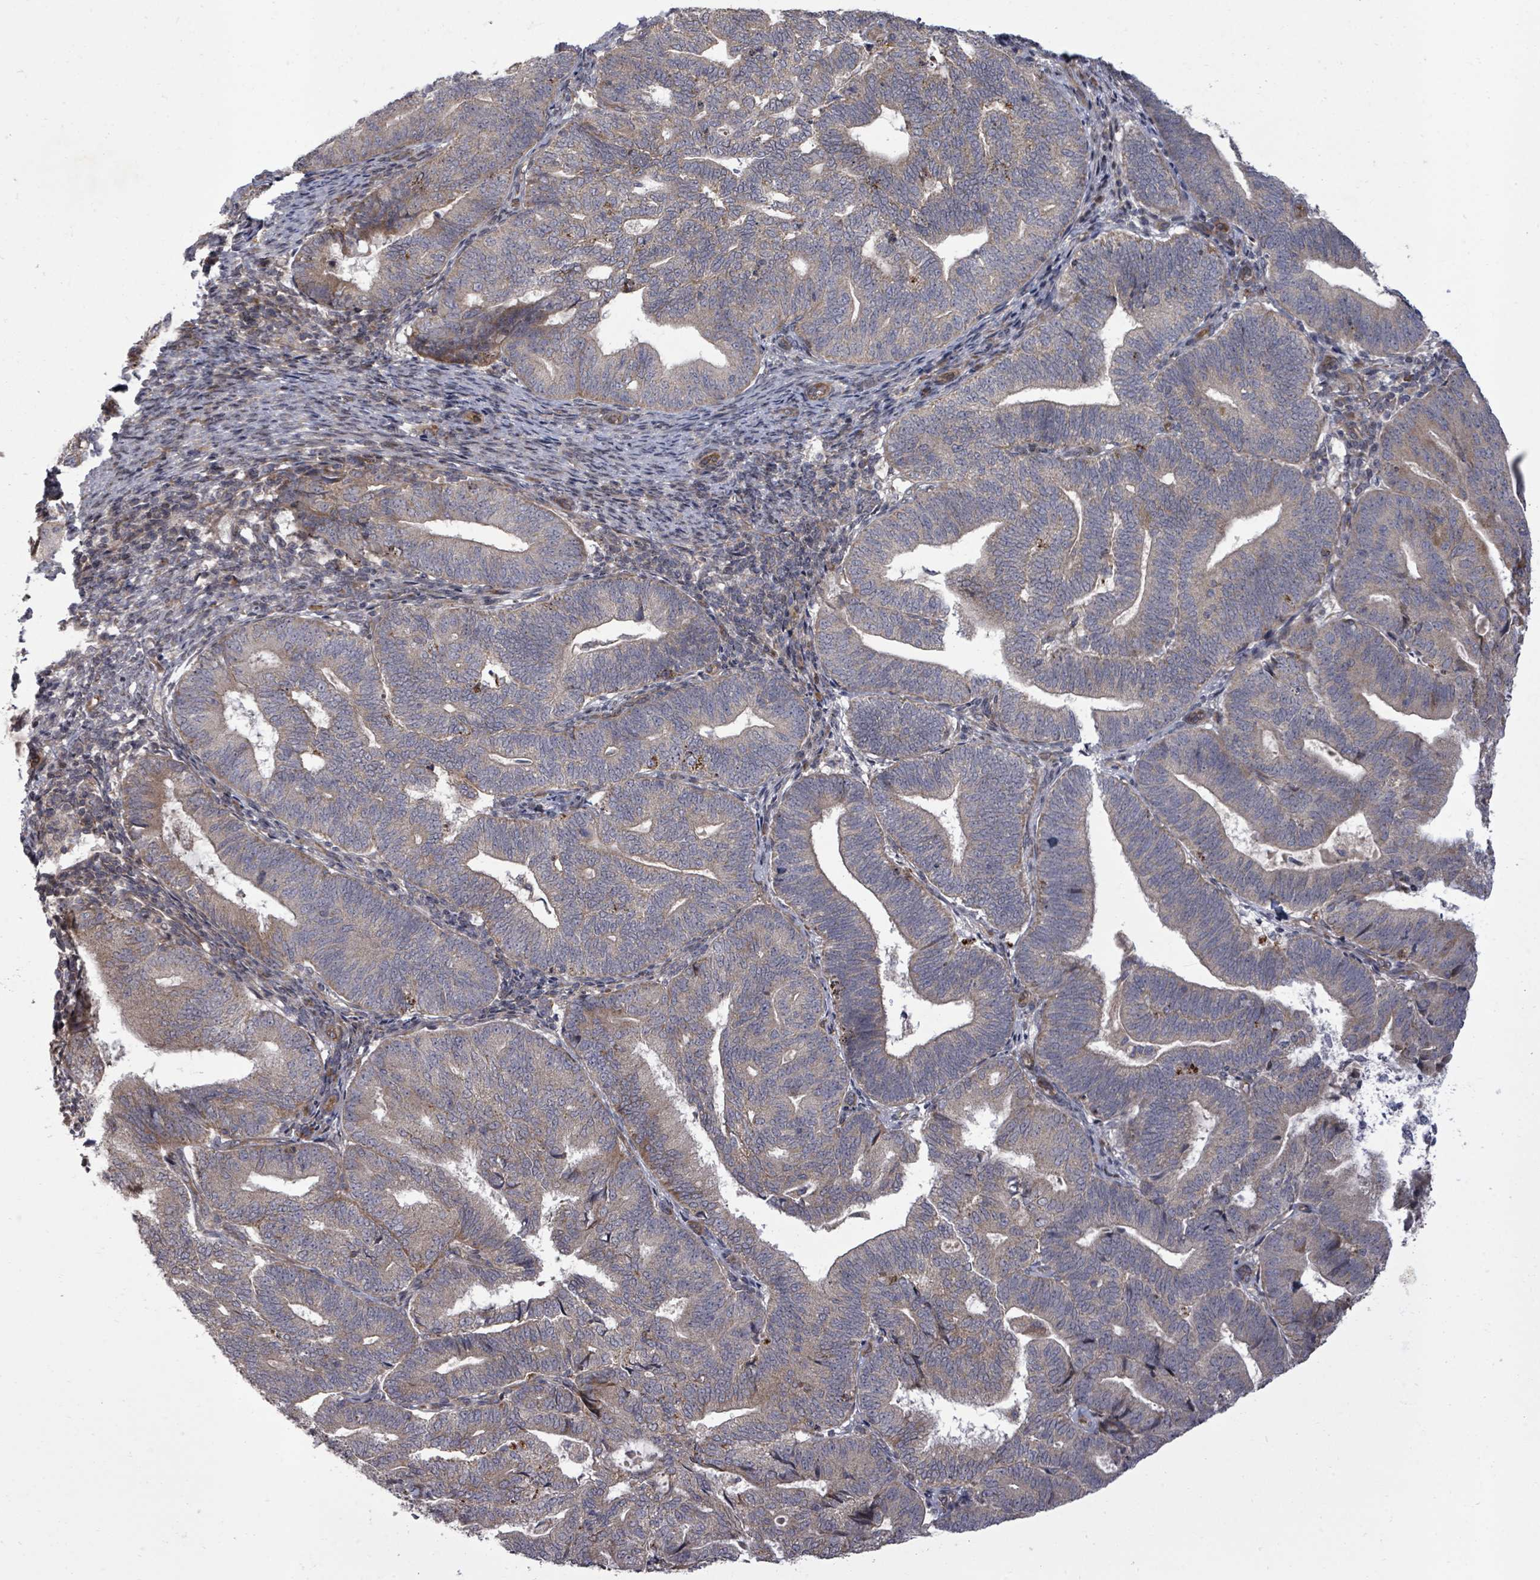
{"staining": {"intensity": "weak", "quantity": "25%-75%", "location": "cytoplasmic/membranous"}, "tissue": "endometrial cancer", "cell_type": "Tumor cells", "image_type": "cancer", "snomed": [{"axis": "morphology", "description": "Adenocarcinoma, NOS"}, {"axis": "topography", "description": "Endometrium"}], "caption": "Human endometrial cancer (adenocarcinoma) stained with a protein marker shows weak staining in tumor cells.", "gene": "KRTAP27-1", "patient": {"sex": "female", "age": 70}}